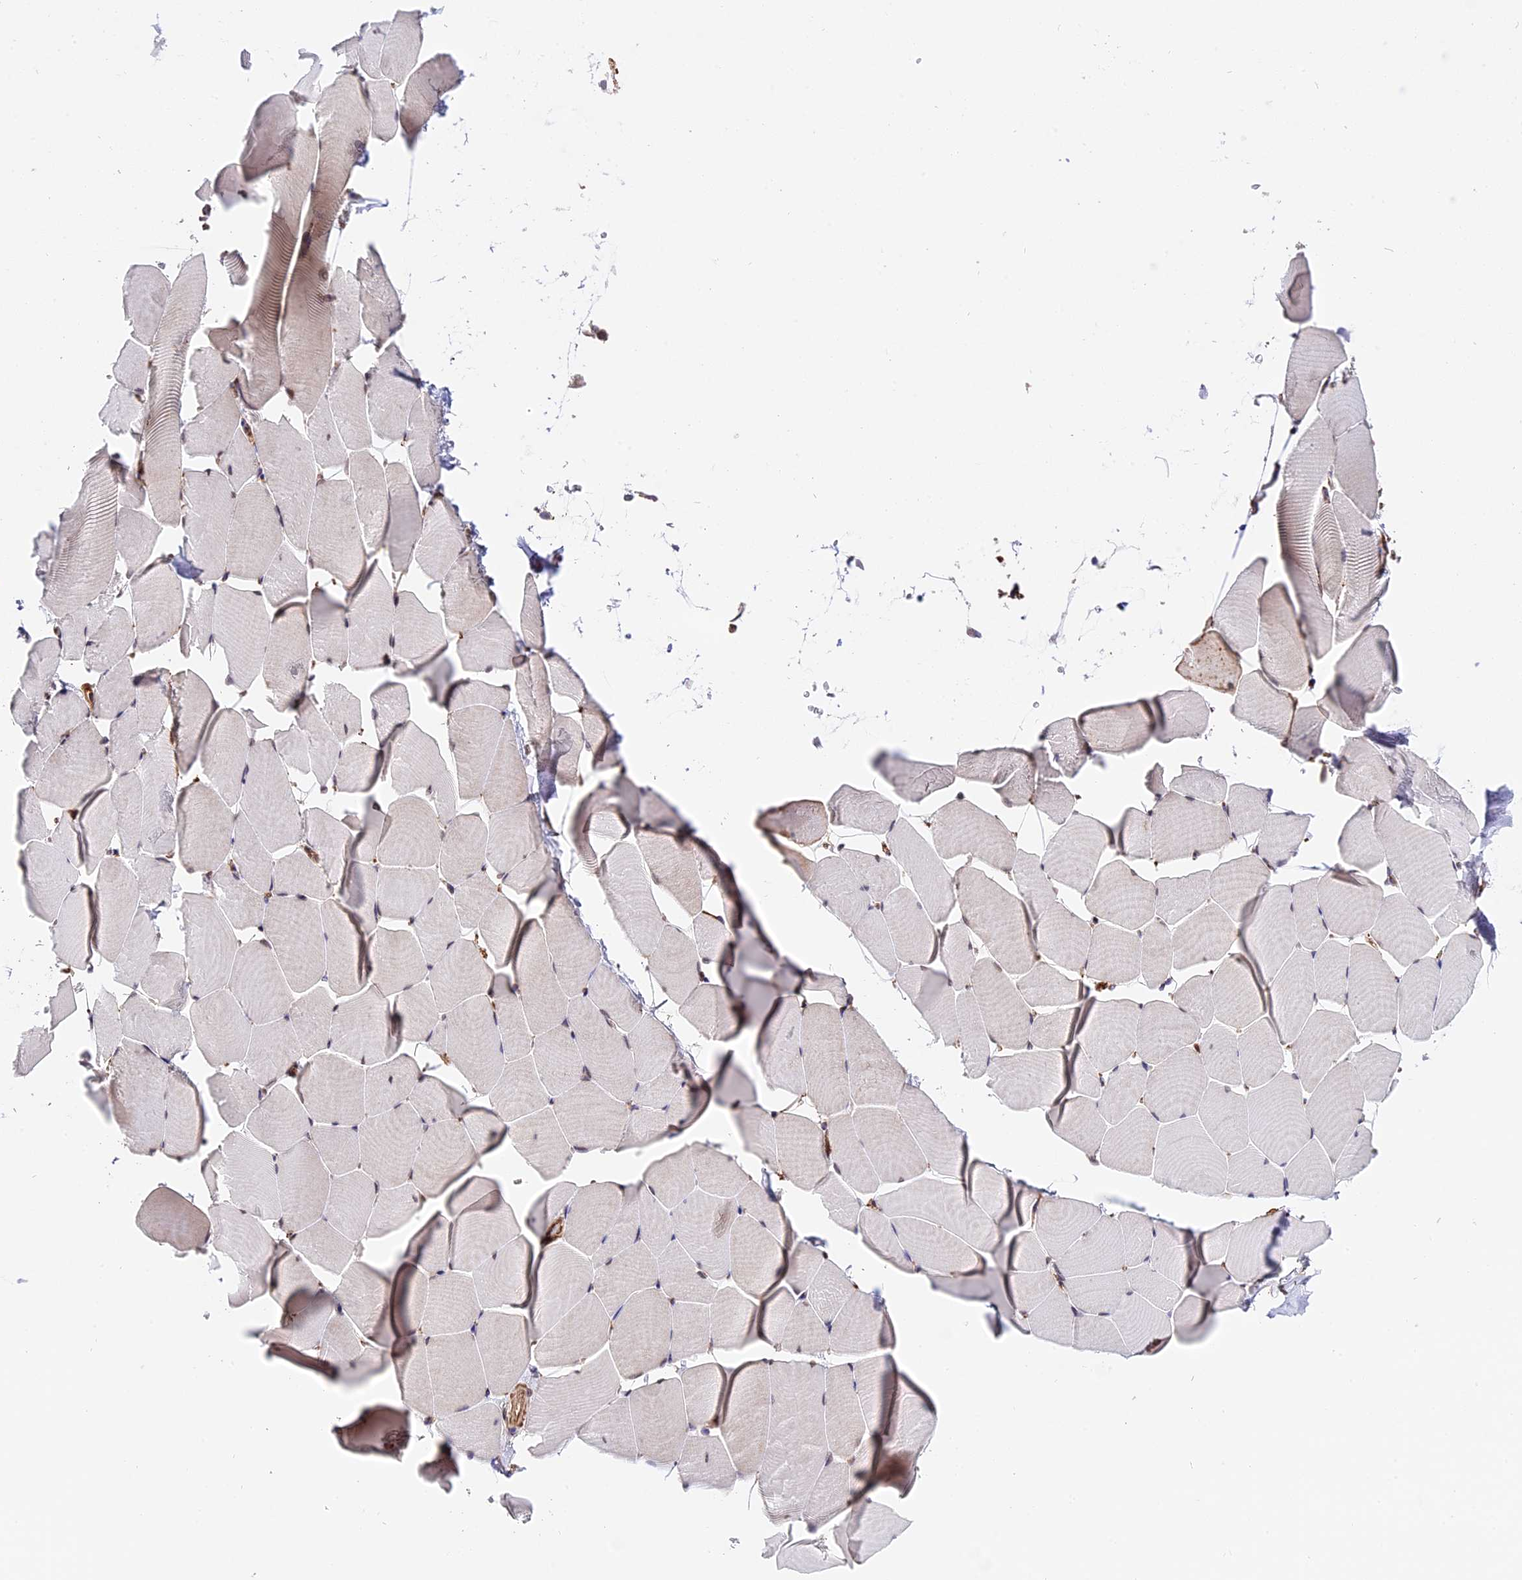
{"staining": {"intensity": "negative", "quantity": "none", "location": "none"}, "tissue": "skeletal muscle", "cell_type": "Myocytes", "image_type": "normal", "snomed": [{"axis": "morphology", "description": "Normal tissue, NOS"}, {"axis": "topography", "description": "Skeletal muscle"}], "caption": "A high-resolution image shows immunohistochemistry (IHC) staining of benign skeletal muscle, which demonstrates no significant staining in myocytes.", "gene": "HERPUD1", "patient": {"sex": "male", "age": 25}}